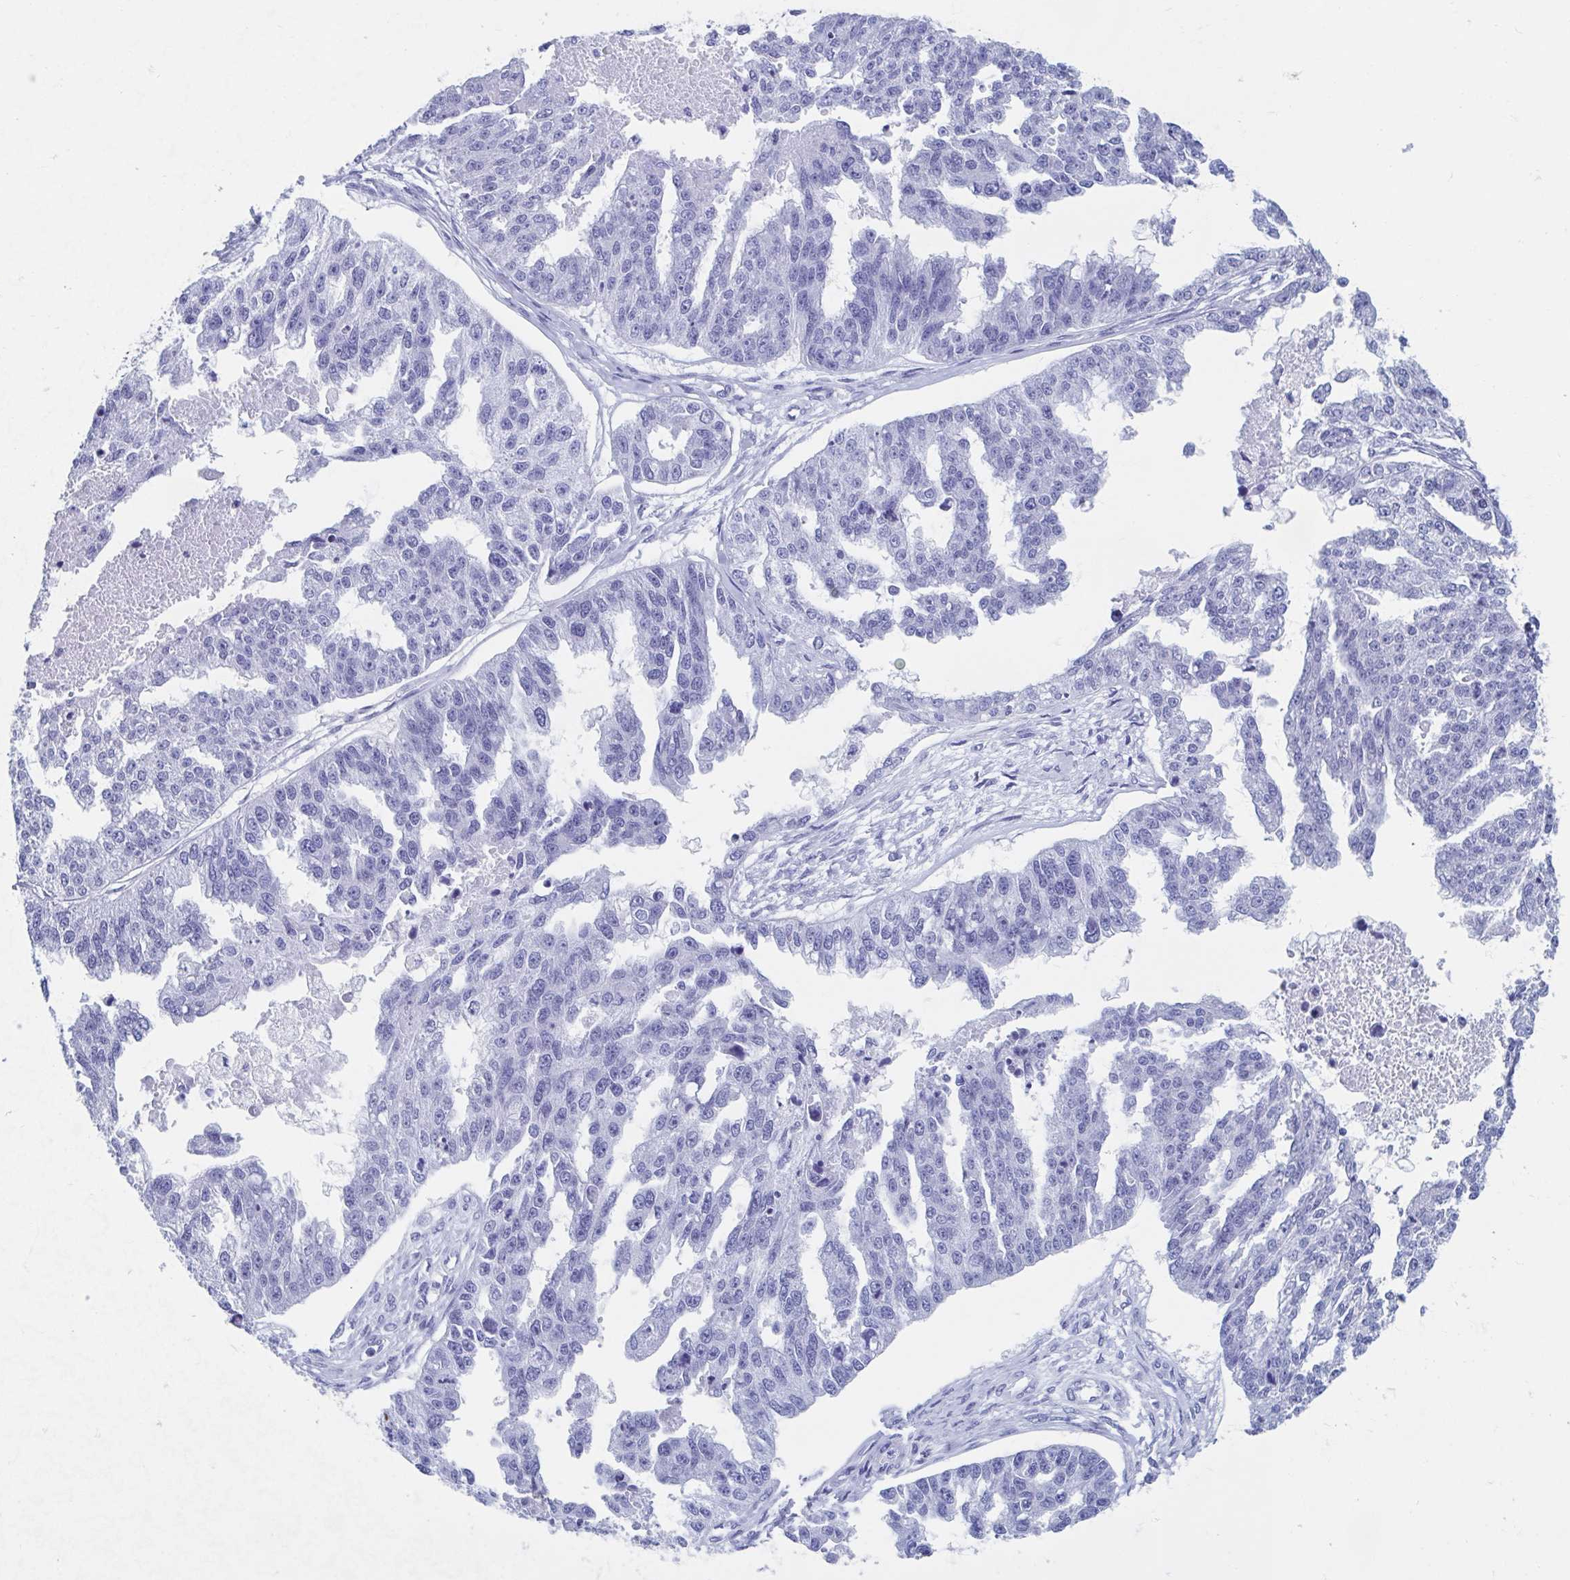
{"staining": {"intensity": "negative", "quantity": "none", "location": "none"}, "tissue": "ovarian cancer", "cell_type": "Tumor cells", "image_type": "cancer", "snomed": [{"axis": "morphology", "description": "Cystadenocarcinoma, serous, NOS"}, {"axis": "topography", "description": "Ovary"}], "caption": "The histopathology image exhibits no significant positivity in tumor cells of ovarian cancer. (DAB (3,3'-diaminobenzidine) immunohistochemistry, high magnification).", "gene": "HDGFL1", "patient": {"sex": "female", "age": 58}}